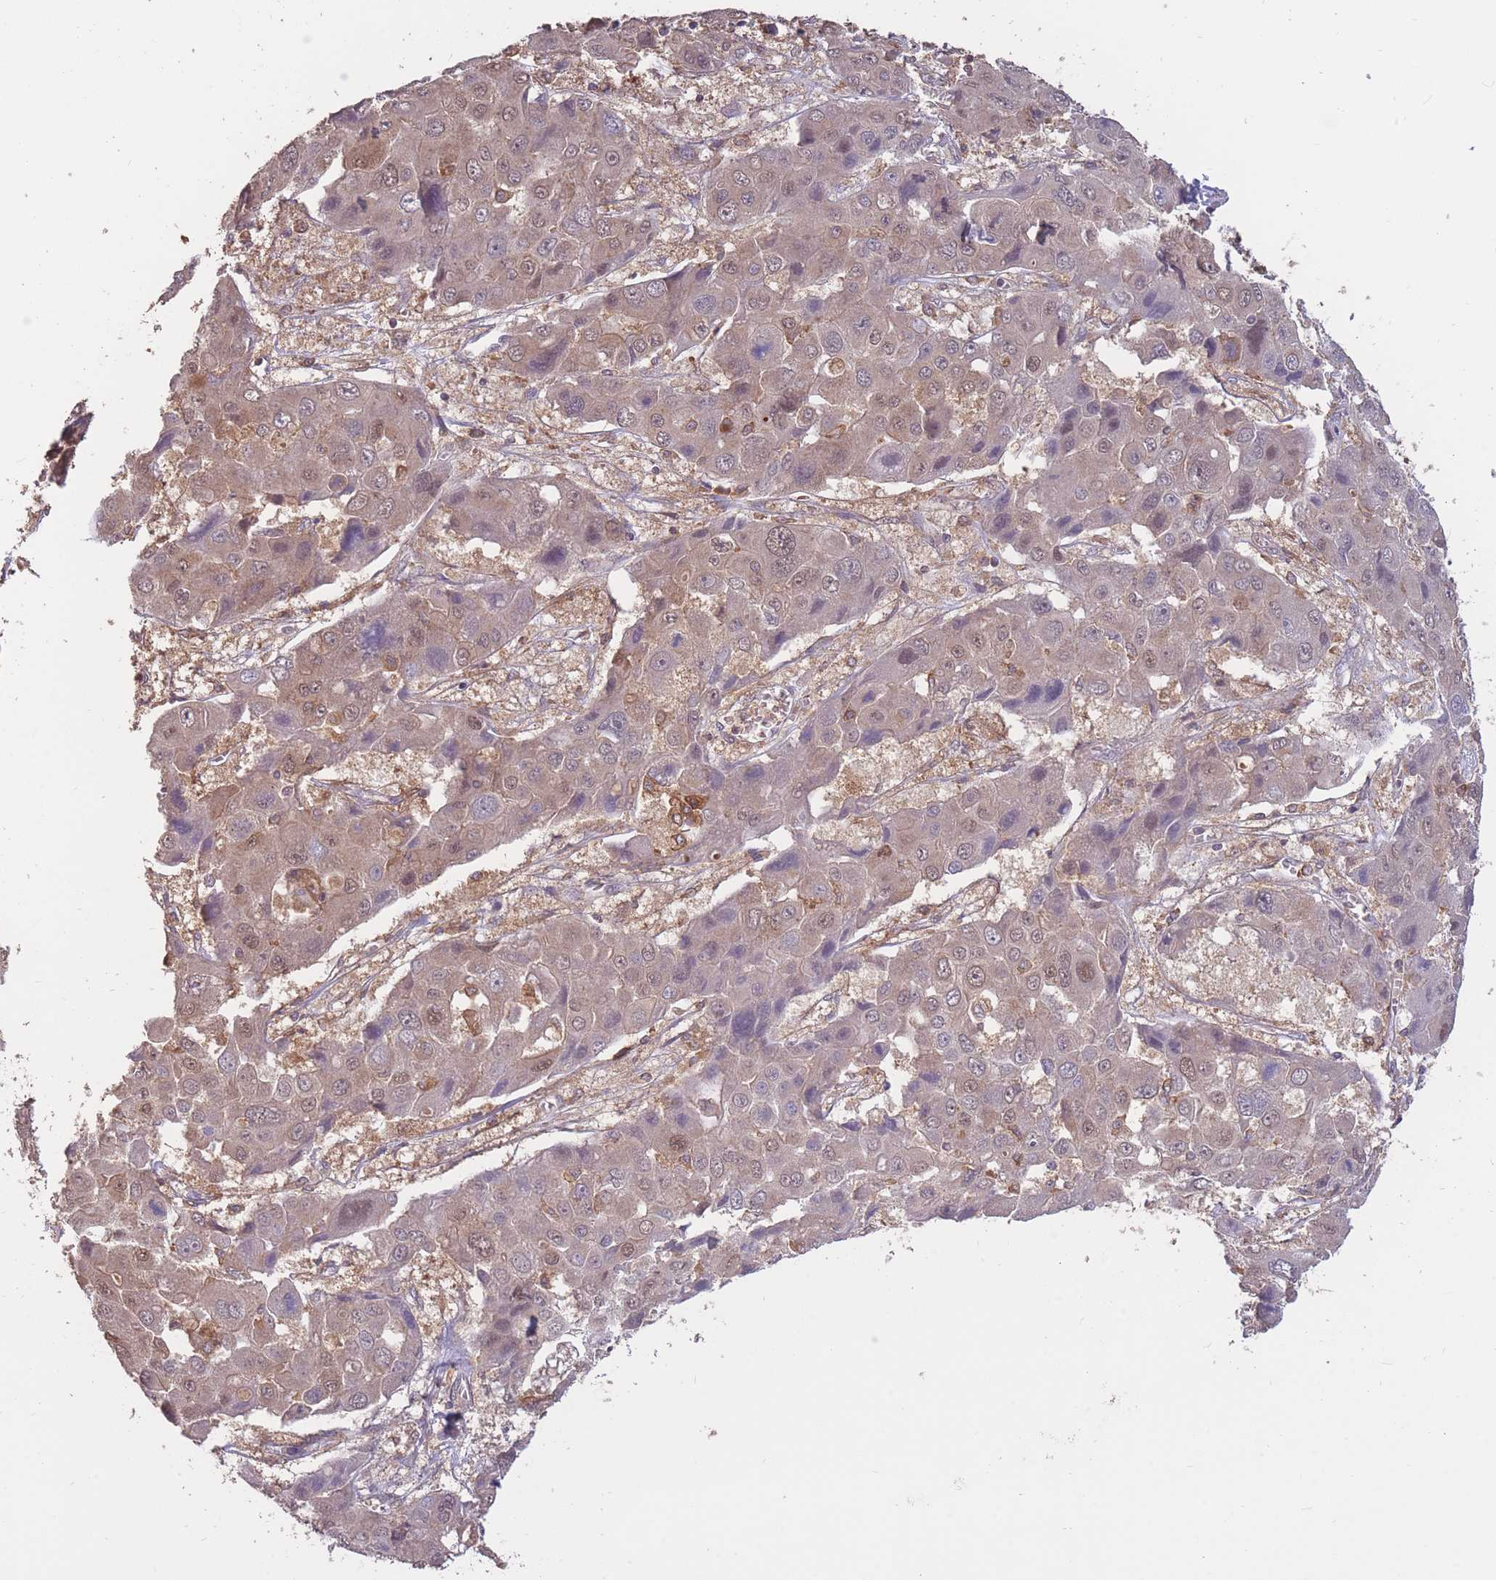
{"staining": {"intensity": "weak", "quantity": "<25%", "location": "cytoplasmic/membranous,nuclear"}, "tissue": "liver cancer", "cell_type": "Tumor cells", "image_type": "cancer", "snomed": [{"axis": "morphology", "description": "Cholangiocarcinoma"}, {"axis": "topography", "description": "Liver"}], "caption": "Tumor cells are negative for protein expression in human liver cancer (cholangiocarcinoma).", "gene": "GMIP", "patient": {"sex": "male", "age": 67}}